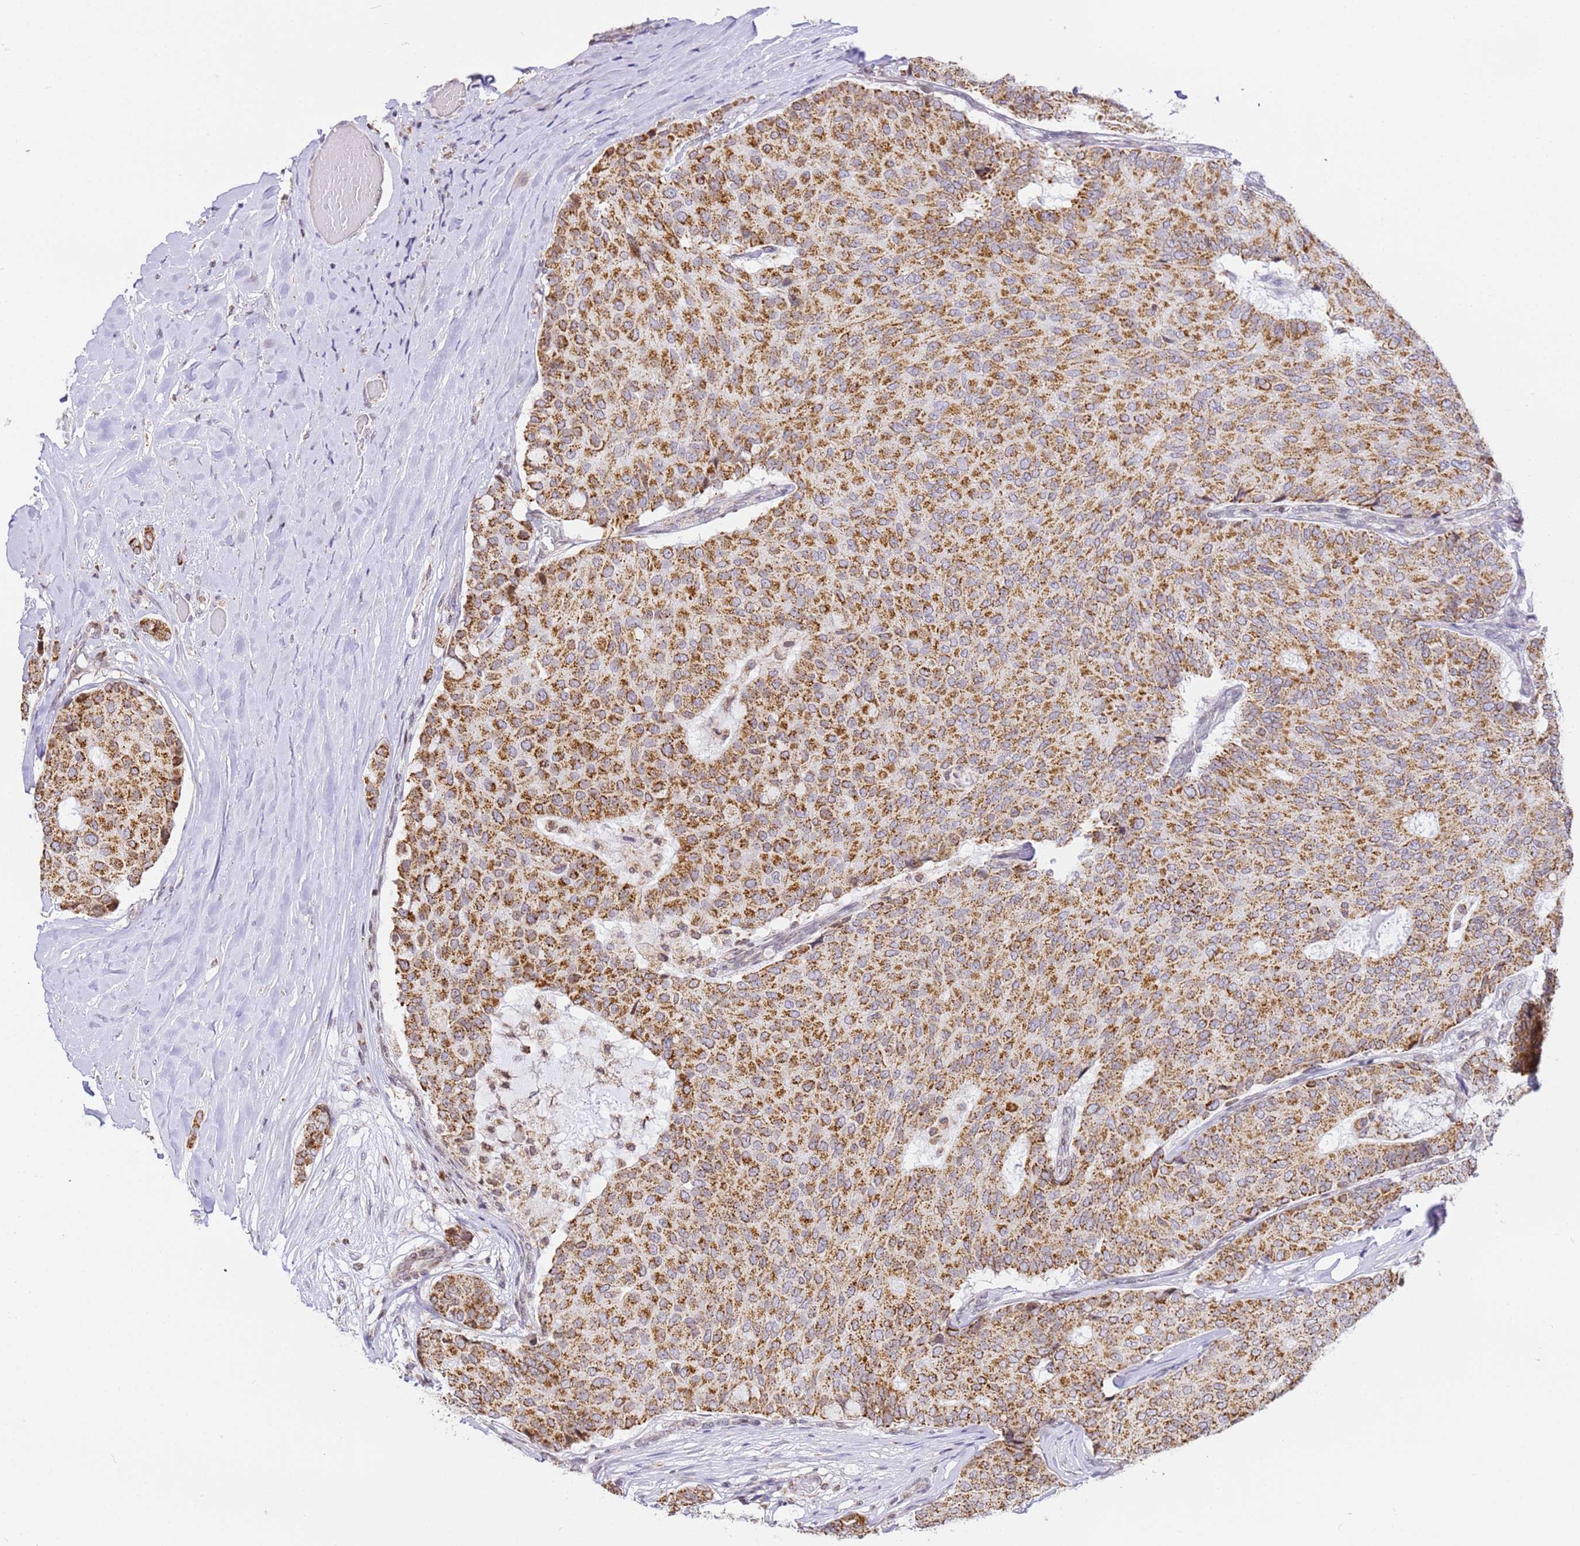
{"staining": {"intensity": "moderate", "quantity": ">75%", "location": "cytoplasmic/membranous"}, "tissue": "breast cancer", "cell_type": "Tumor cells", "image_type": "cancer", "snomed": [{"axis": "morphology", "description": "Duct carcinoma"}, {"axis": "topography", "description": "Breast"}], "caption": "The immunohistochemical stain shows moderate cytoplasmic/membranous expression in tumor cells of invasive ductal carcinoma (breast) tissue.", "gene": "HSPE1", "patient": {"sex": "female", "age": 75}}